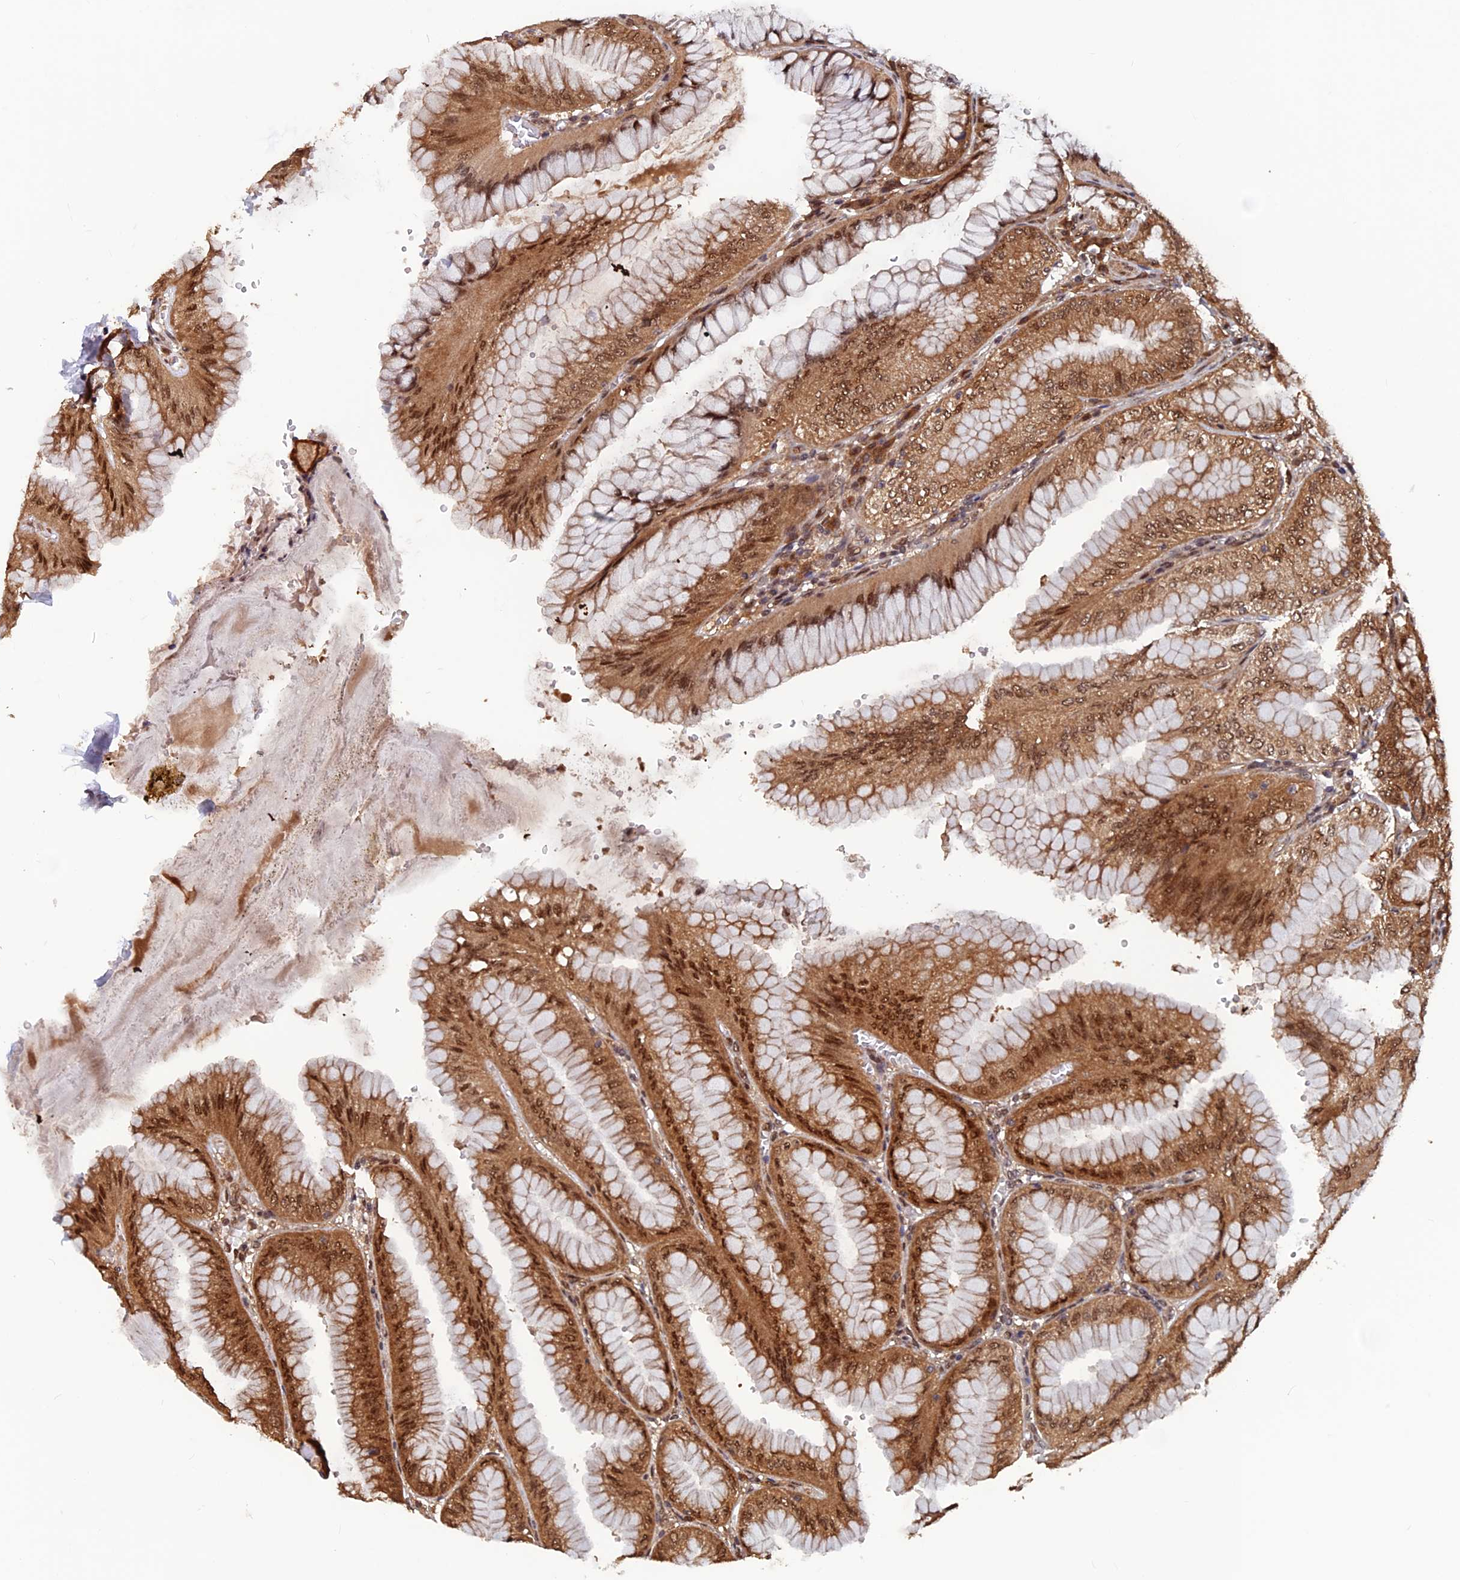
{"staining": {"intensity": "strong", "quantity": ">75%", "location": "cytoplasmic/membranous,nuclear"}, "tissue": "stomach", "cell_type": "Glandular cells", "image_type": "normal", "snomed": [{"axis": "morphology", "description": "Normal tissue, NOS"}, {"axis": "topography", "description": "Stomach, lower"}], "caption": "Human stomach stained with a brown dye exhibits strong cytoplasmic/membranous,nuclear positive positivity in approximately >75% of glandular cells.", "gene": "FAM53C", "patient": {"sex": "male", "age": 71}}